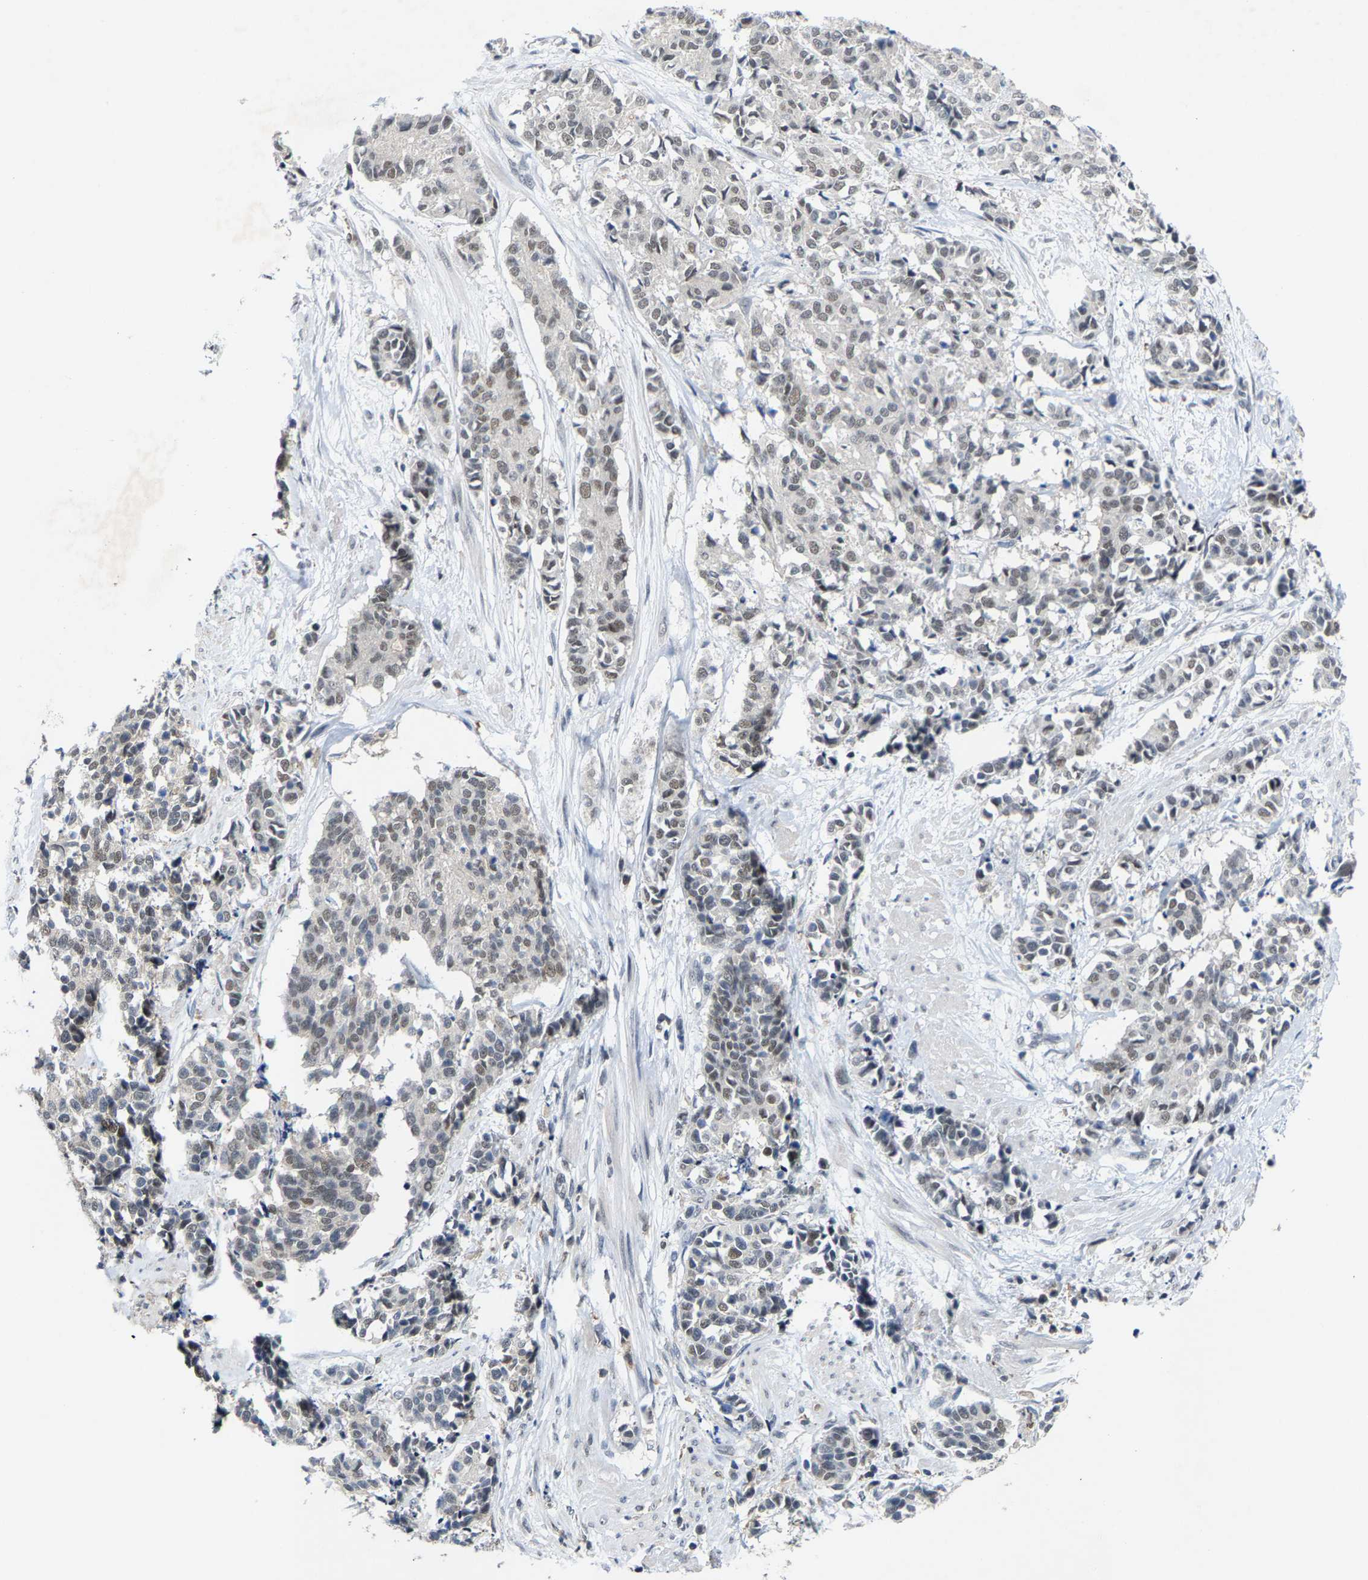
{"staining": {"intensity": "weak", "quantity": ">75%", "location": "nuclear"}, "tissue": "cervical cancer", "cell_type": "Tumor cells", "image_type": "cancer", "snomed": [{"axis": "morphology", "description": "Squamous cell carcinoma, NOS"}, {"axis": "topography", "description": "Cervix"}], "caption": "Cervical cancer tissue shows weak nuclear staining in about >75% of tumor cells", "gene": "FGD3", "patient": {"sex": "female", "age": 35}}